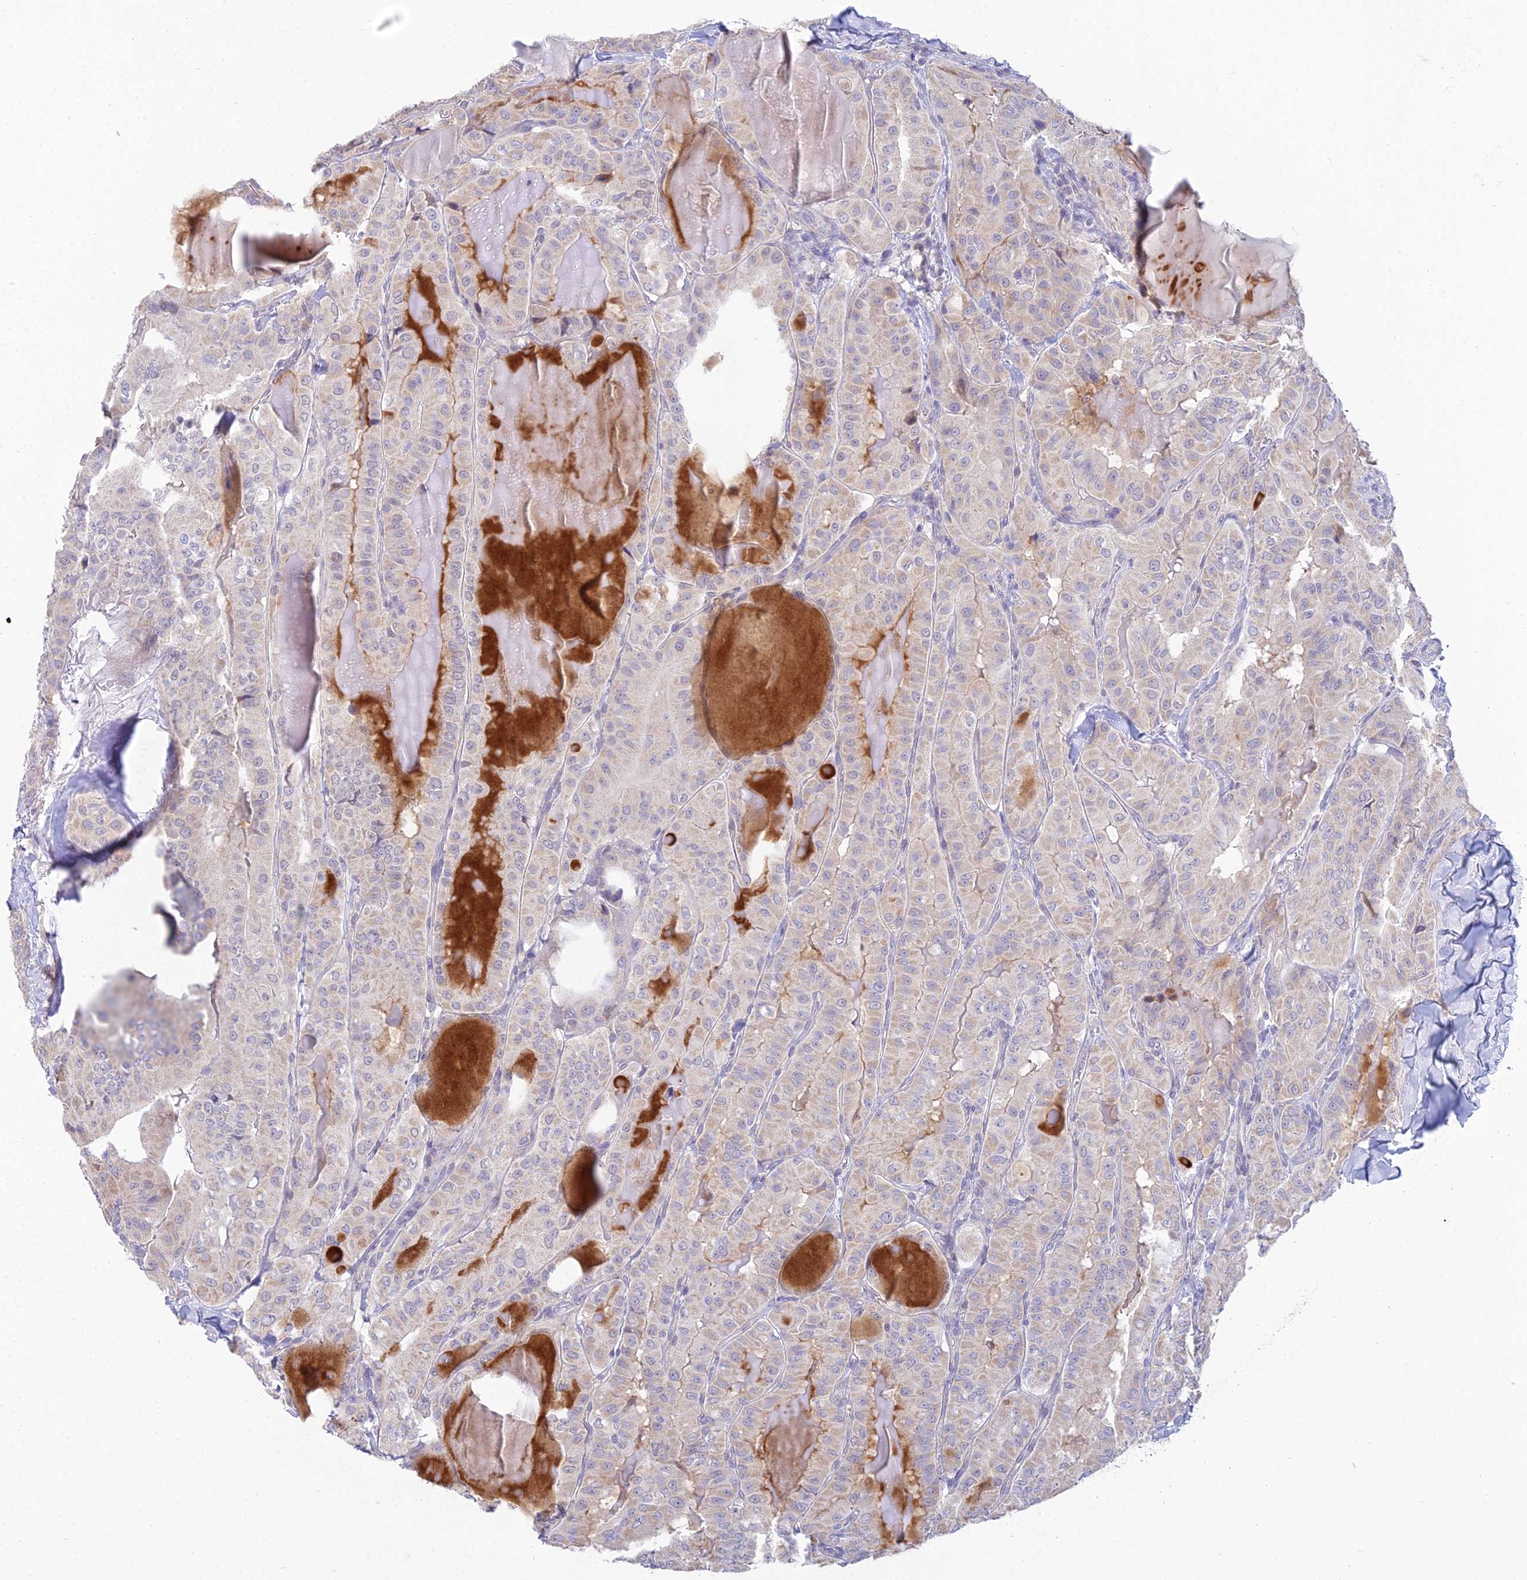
{"staining": {"intensity": "negative", "quantity": "none", "location": "none"}, "tissue": "thyroid cancer", "cell_type": "Tumor cells", "image_type": "cancer", "snomed": [{"axis": "morphology", "description": "Papillary adenocarcinoma, NOS"}, {"axis": "topography", "description": "Thyroid gland"}], "caption": "Immunohistochemistry photomicrograph of human papillary adenocarcinoma (thyroid) stained for a protein (brown), which exhibits no staining in tumor cells.", "gene": "CFAP206", "patient": {"sex": "female", "age": 68}}